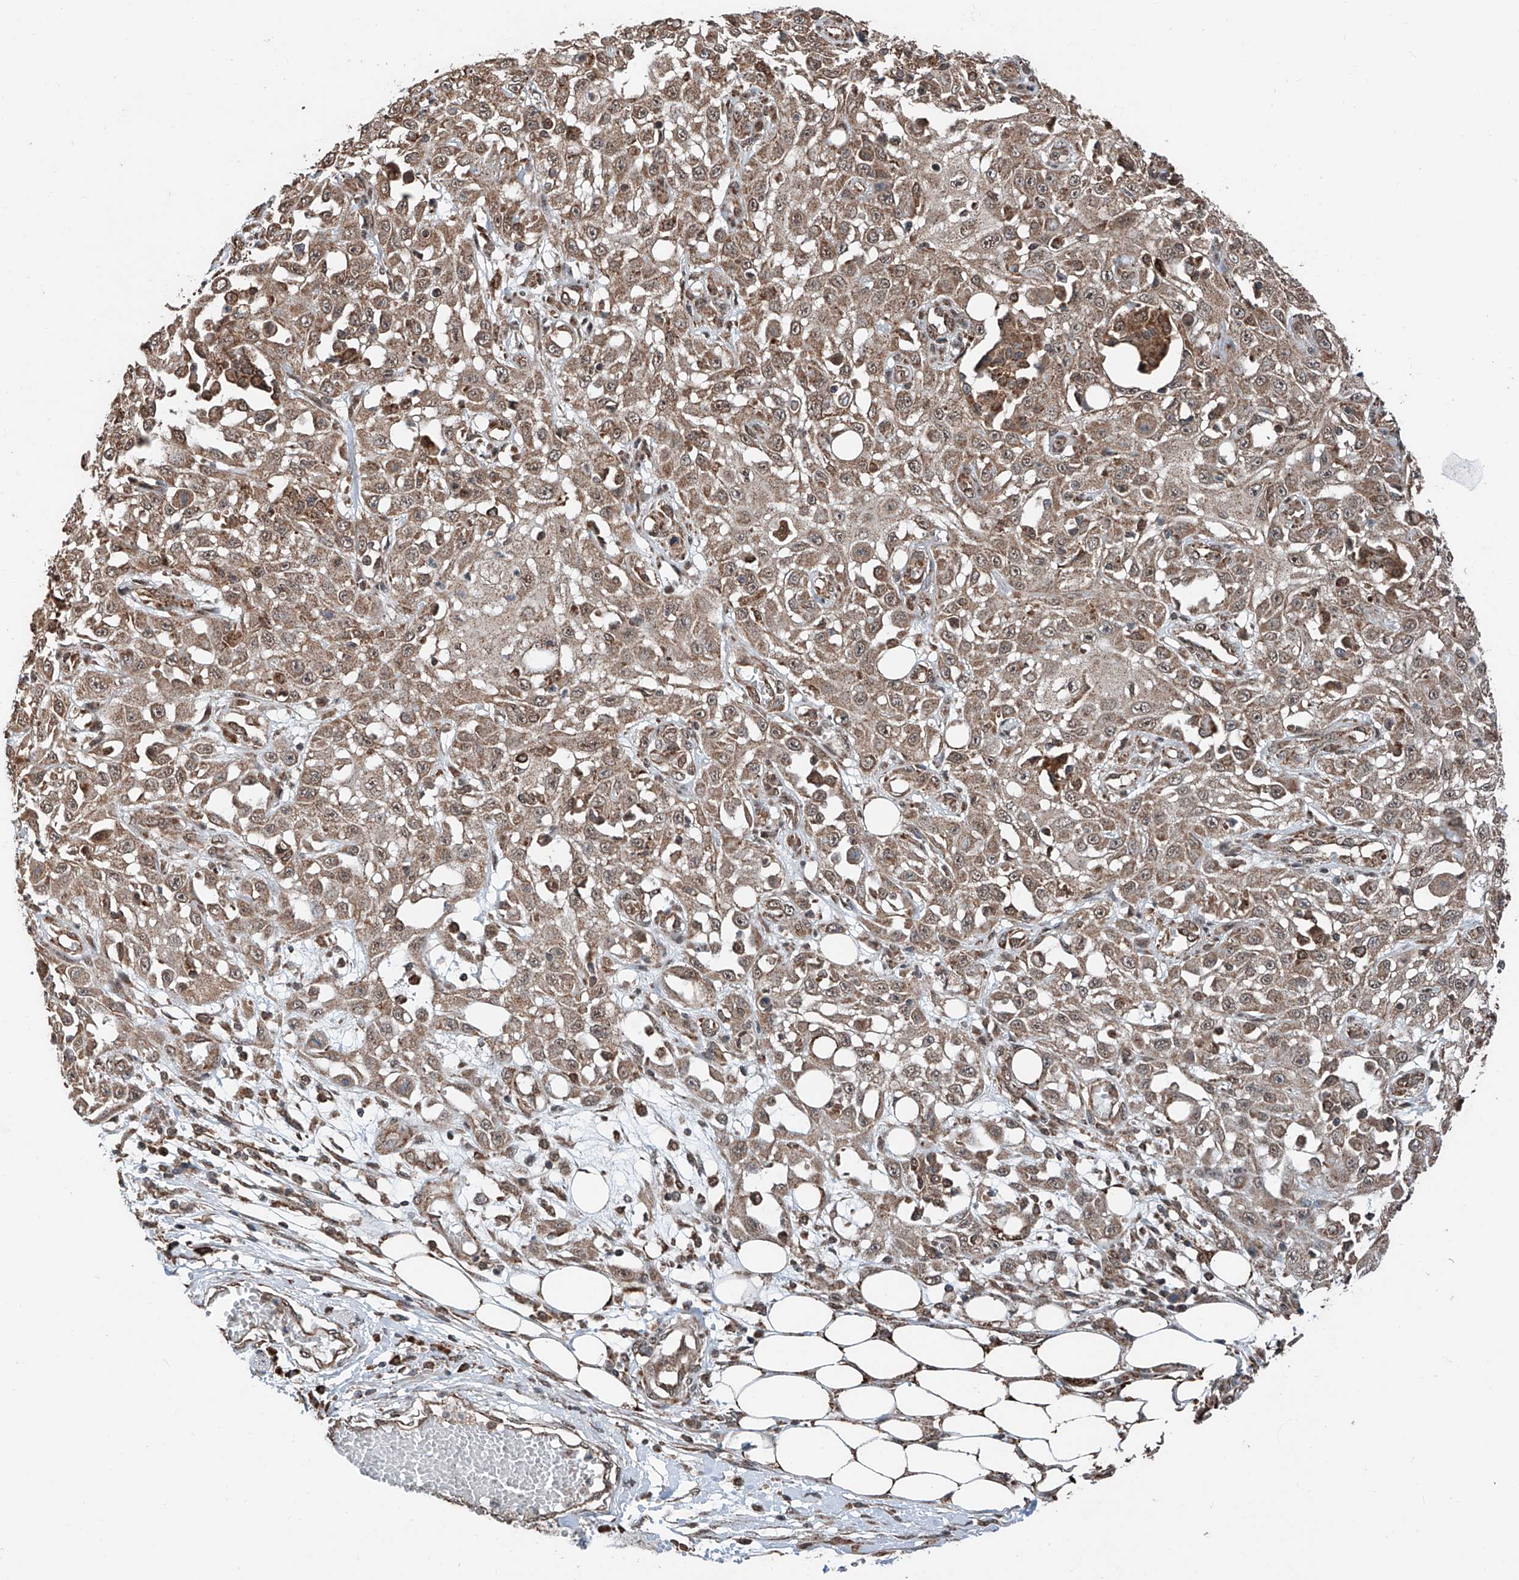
{"staining": {"intensity": "moderate", "quantity": ">75%", "location": "cytoplasmic/membranous,nuclear"}, "tissue": "skin cancer", "cell_type": "Tumor cells", "image_type": "cancer", "snomed": [{"axis": "morphology", "description": "Squamous cell carcinoma, NOS"}, {"axis": "morphology", "description": "Squamous cell carcinoma, metastatic, NOS"}, {"axis": "topography", "description": "Skin"}, {"axis": "topography", "description": "Lymph node"}], "caption": "IHC histopathology image of neoplastic tissue: squamous cell carcinoma (skin) stained using immunohistochemistry (IHC) shows medium levels of moderate protein expression localized specifically in the cytoplasmic/membranous and nuclear of tumor cells, appearing as a cytoplasmic/membranous and nuclear brown color.", "gene": "ZNF445", "patient": {"sex": "male", "age": 75}}